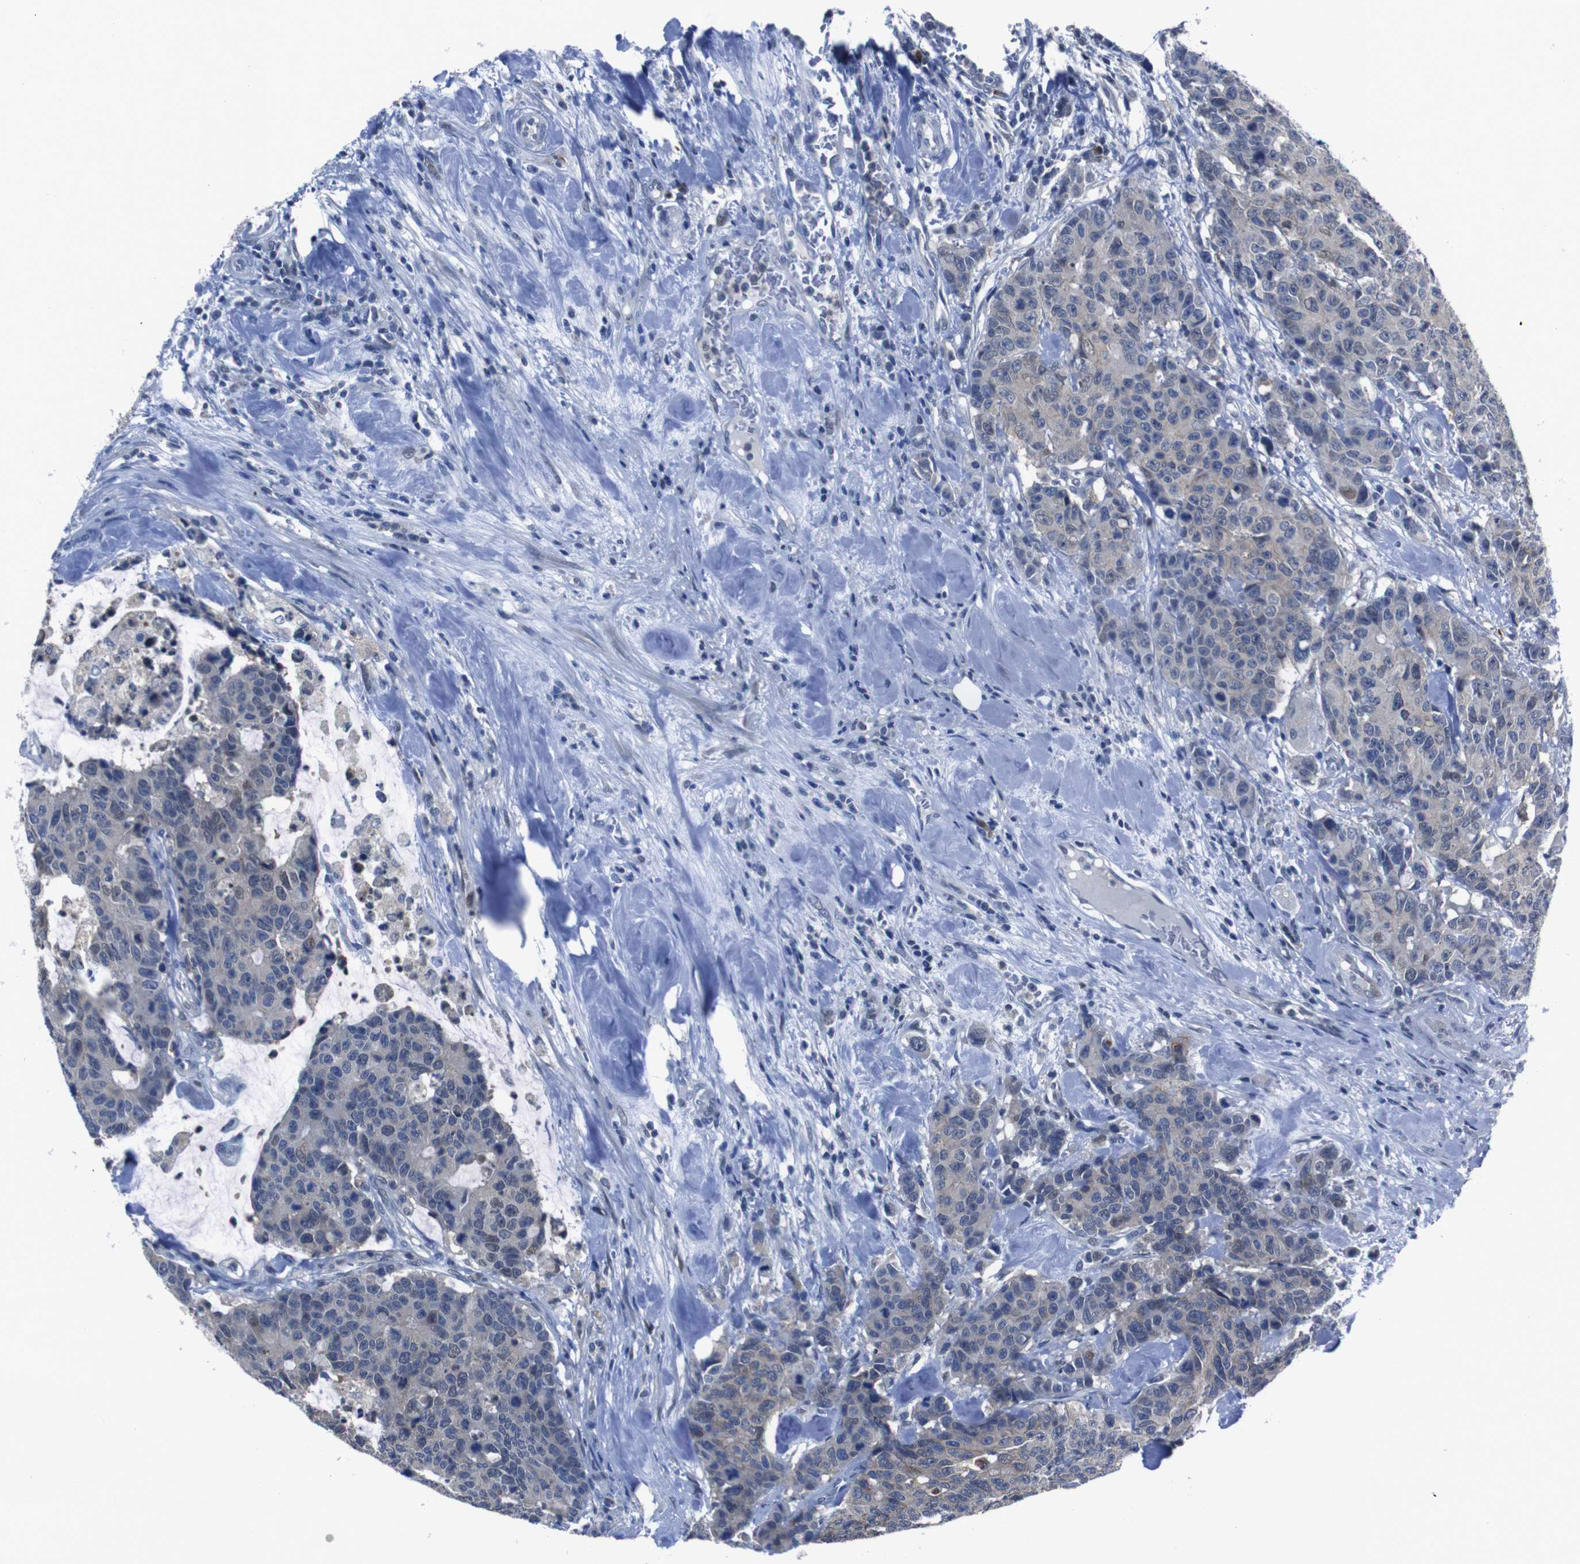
{"staining": {"intensity": "weak", "quantity": ">75%", "location": "cytoplasmic/membranous"}, "tissue": "colorectal cancer", "cell_type": "Tumor cells", "image_type": "cancer", "snomed": [{"axis": "morphology", "description": "Adenocarcinoma, NOS"}, {"axis": "topography", "description": "Colon"}], "caption": "Immunohistochemical staining of colorectal cancer shows low levels of weak cytoplasmic/membranous staining in about >75% of tumor cells.", "gene": "SEMA4B", "patient": {"sex": "female", "age": 86}}